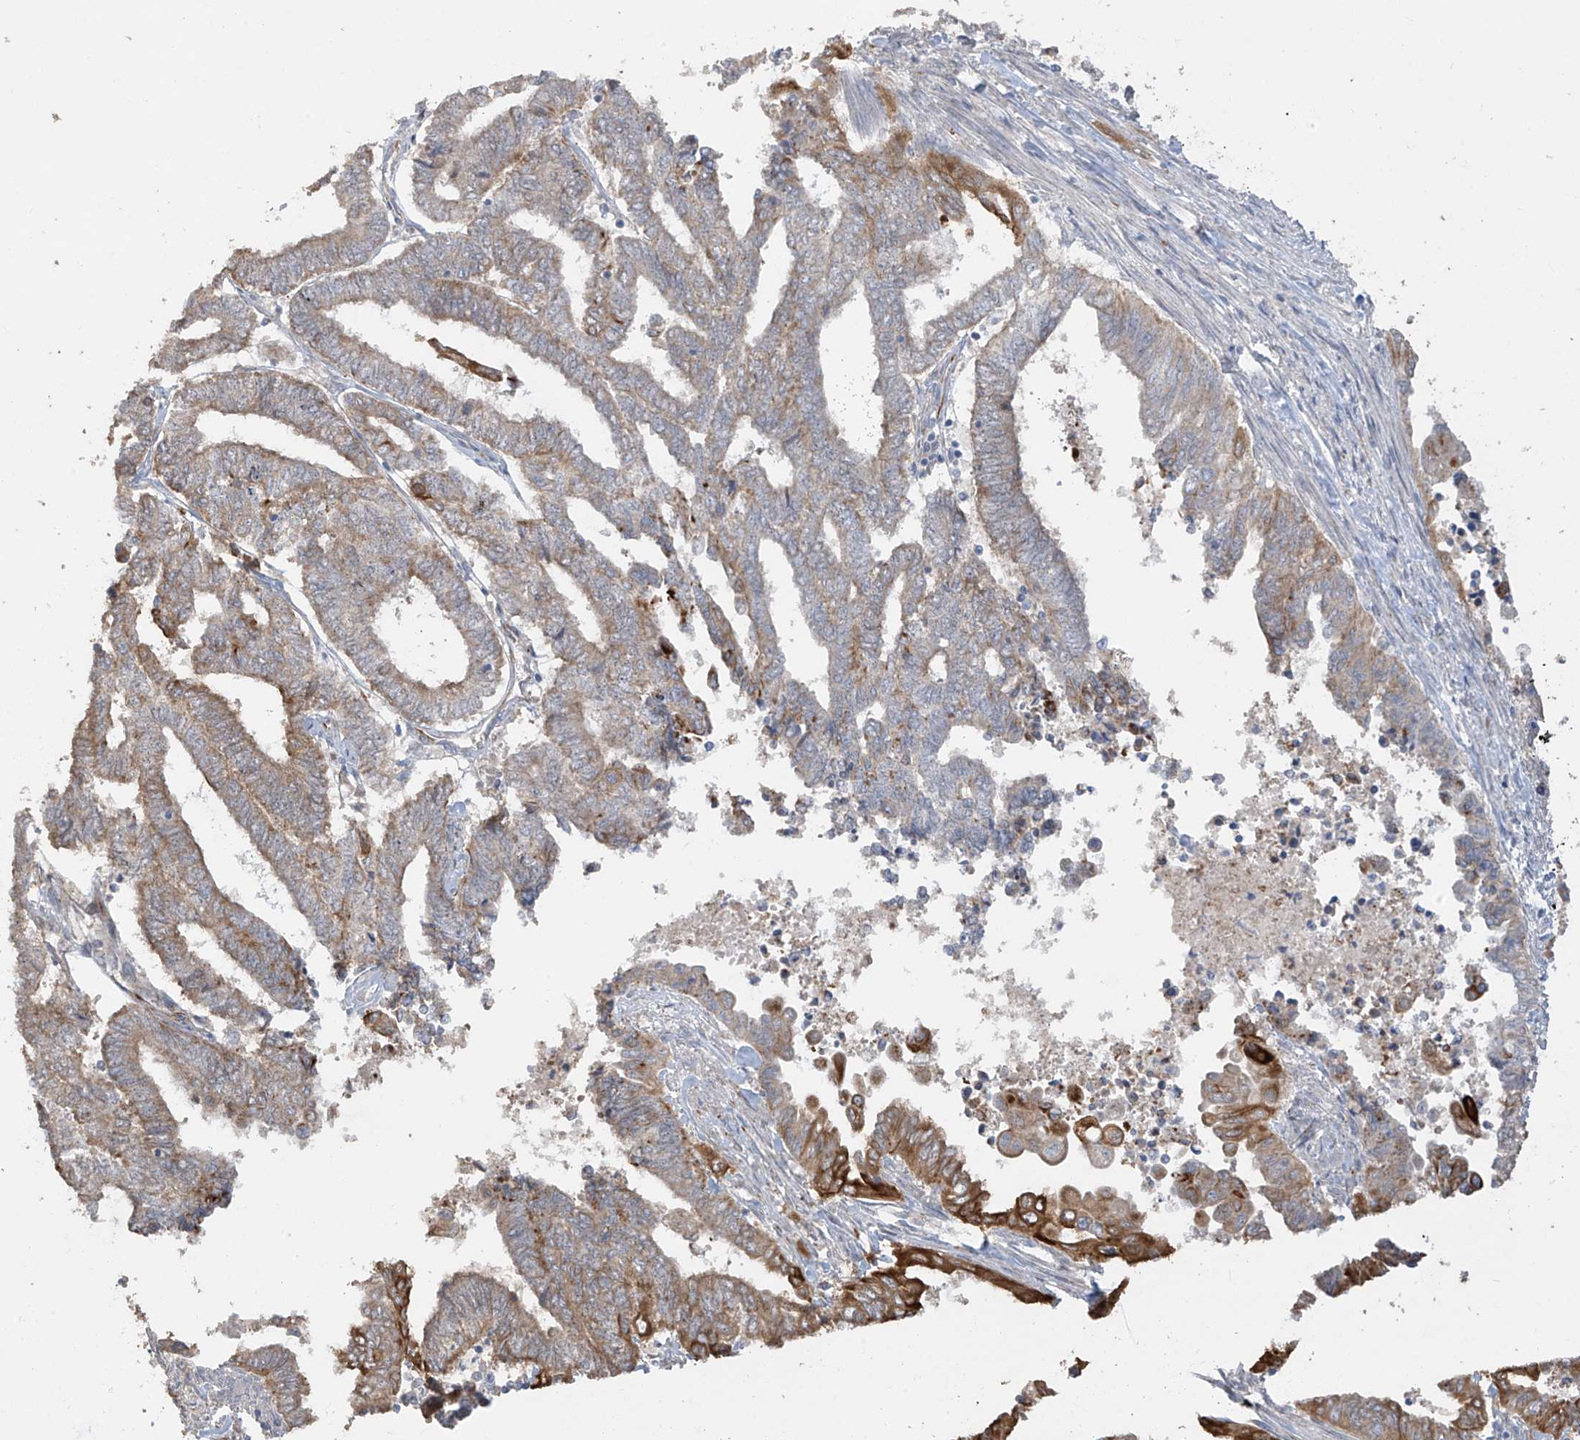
{"staining": {"intensity": "moderate", "quantity": "25%-75%", "location": "cytoplasmic/membranous"}, "tissue": "endometrial cancer", "cell_type": "Tumor cells", "image_type": "cancer", "snomed": [{"axis": "morphology", "description": "Adenocarcinoma, NOS"}, {"axis": "topography", "description": "Uterus"}, {"axis": "topography", "description": "Endometrium"}], "caption": "This histopathology image exhibits endometrial cancer stained with immunohistochemistry to label a protein in brown. The cytoplasmic/membranous of tumor cells show moderate positivity for the protein. Nuclei are counter-stained blue.", "gene": "DCDC2", "patient": {"sex": "female", "age": 70}}